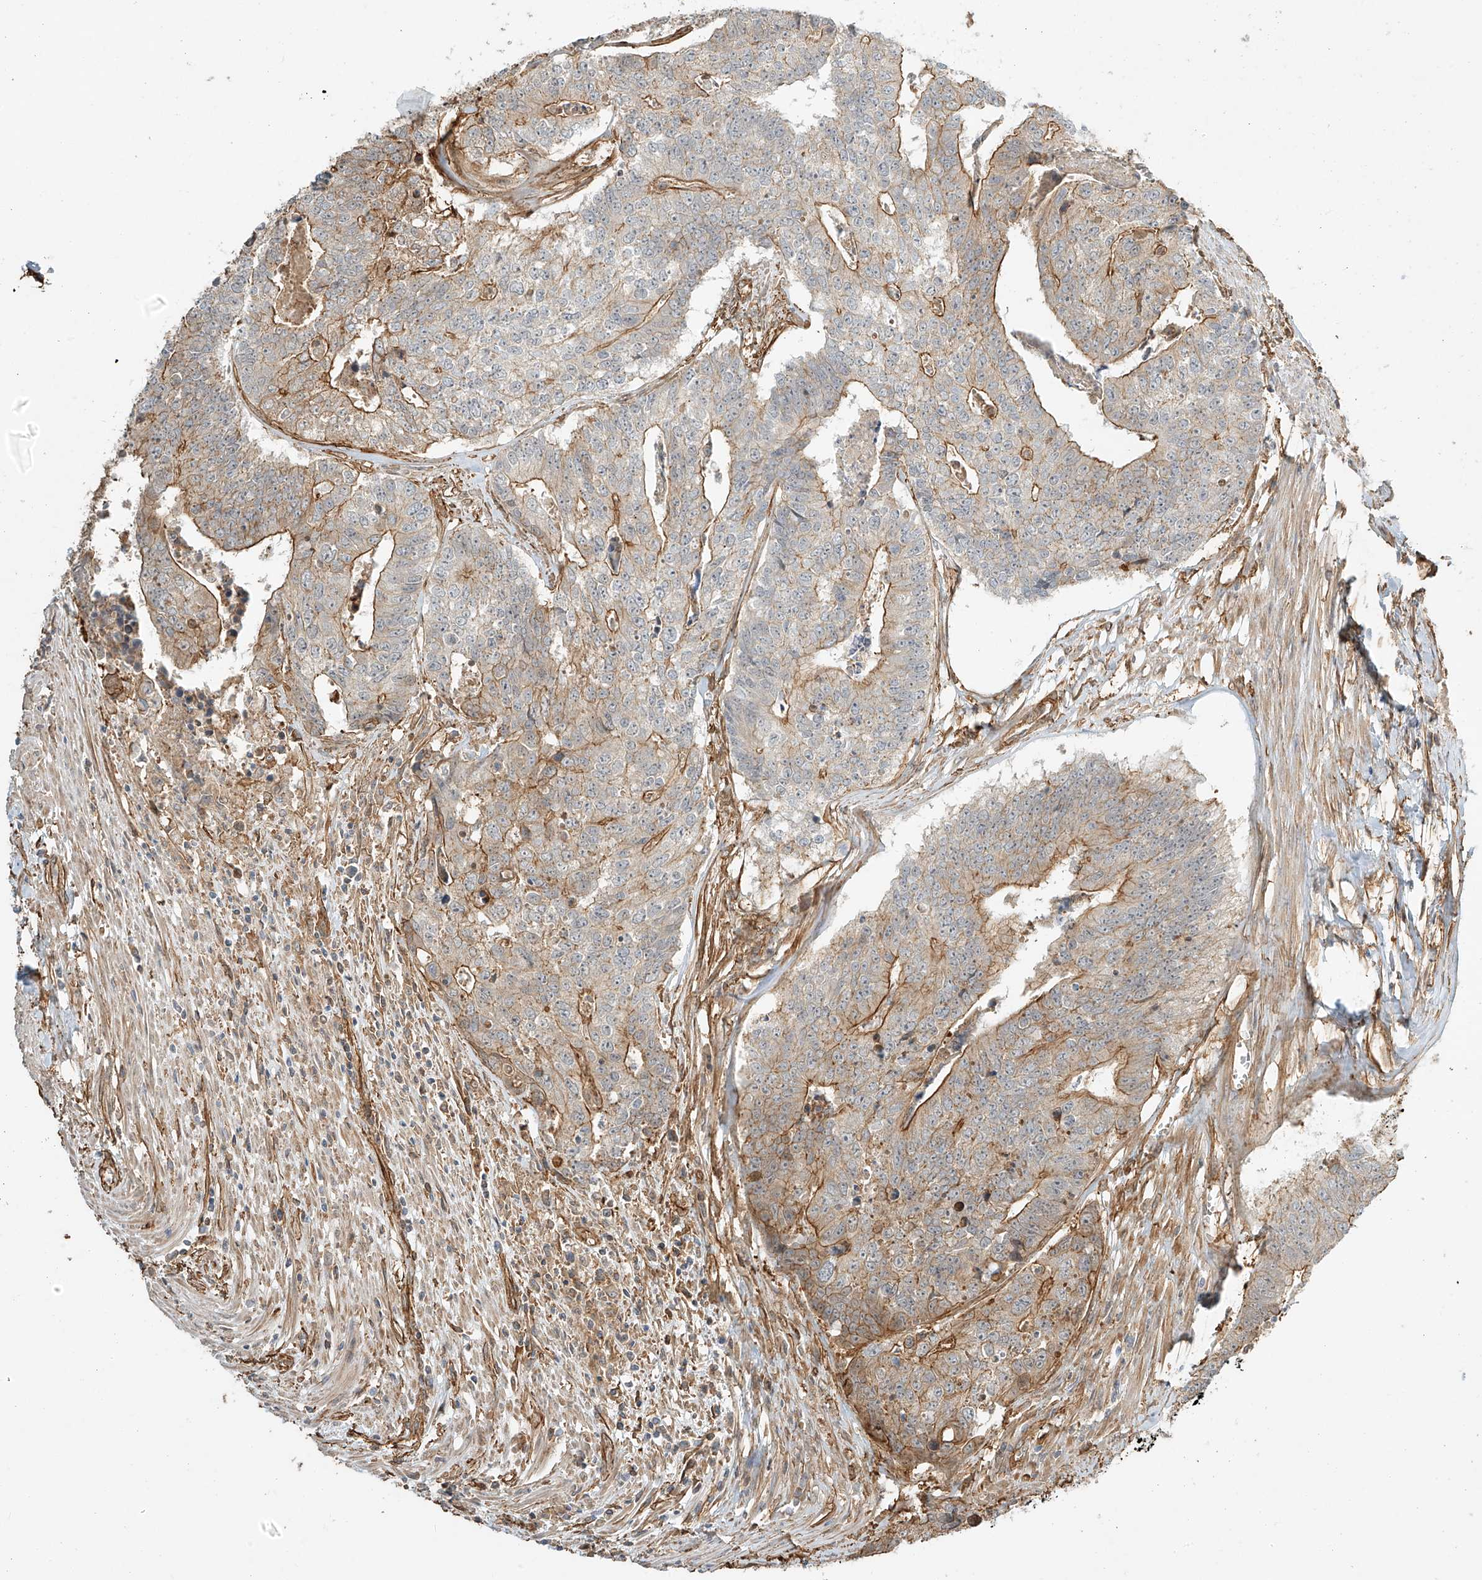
{"staining": {"intensity": "moderate", "quantity": "25%-75%", "location": "cytoplasmic/membranous"}, "tissue": "colorectal cancer", "cell_type": "Tumor cells", "image_type": "cancer", "snomed": [{"axis": "morphology", "description": "Adenocarcinoma, NOS"}, {"axis": "topography", "description": "Colon"}], "caption": "Colorectal cancer (adenocarcinoma) tissue shows moderate cytoplasmic/membranous positivity in about 25%-75% of tumor cells The staining is performed using DAB (3,3'-diaminobenzidine) brown chromogen to label protein expression. The nuclei are counter-stained blue using hematoxylin.", "gene": "CSMD3", "patient": {"sex": "female", "age": 67}}